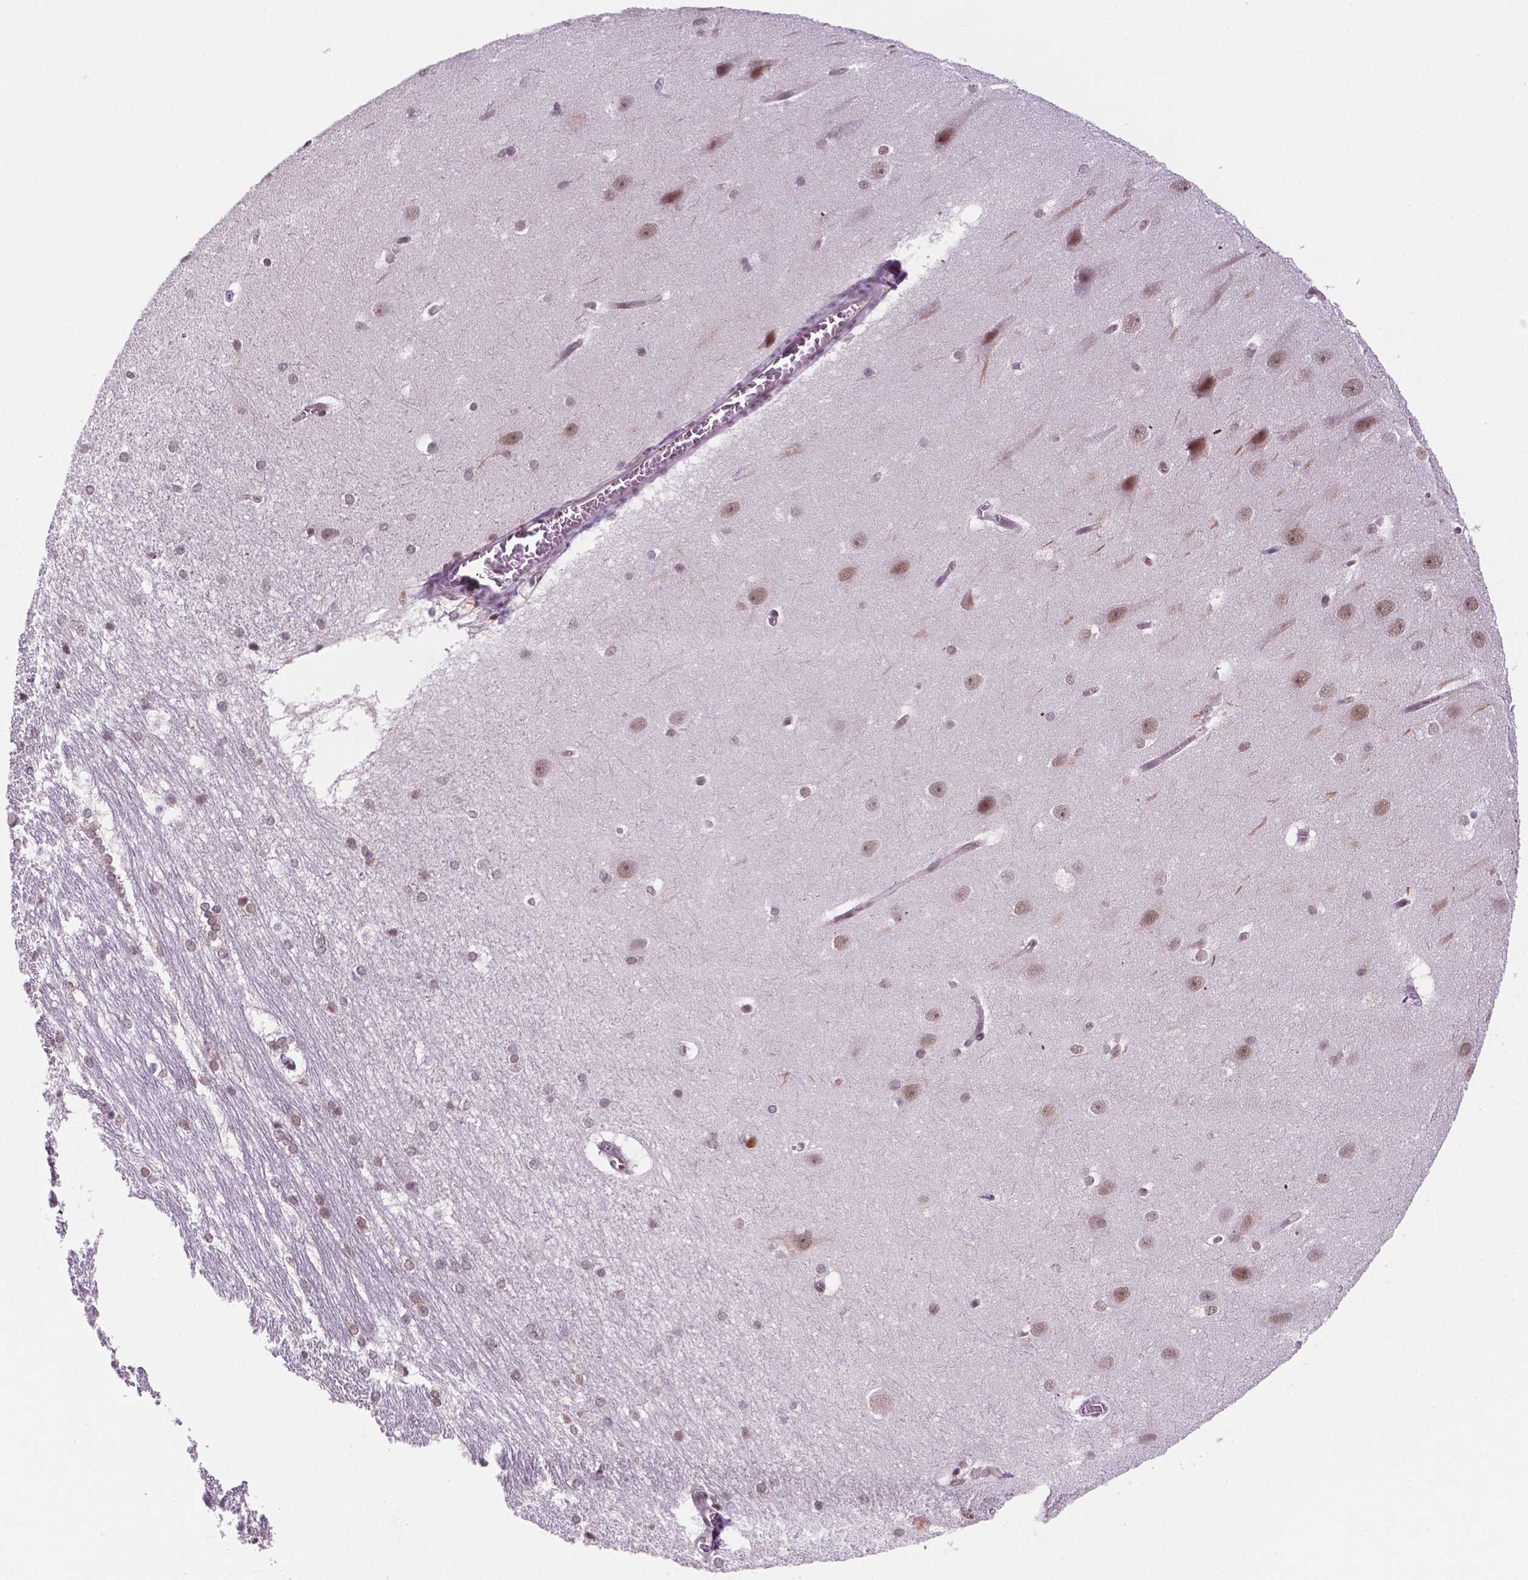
{"staining": {"intensity": "moderate", "quantity": "25%-75%", "location": "nuclear"}, "tissue": "hippocampus", "cell_type": "Glial cells", "image_type": "normal", "snomed": [{"axis": "morphology", "description": "Normal tissue, NOS"}, {"axis": "topography", "description": "Cerebral cortex"}, {"axis": "topography", "description": "Hippocampus"}], "caption": "Moderate nuclear protein expression is seen in about 25%-75% of glial cells in hippocampus. The protein is stained brown, and the nuclei are stained in blue (DAB (3,3'-diaminobenzidine) IHC with brightfield microscopy, high magnification).", "gene": "PER2", "patient": {"sex": "female", "age": 19}}